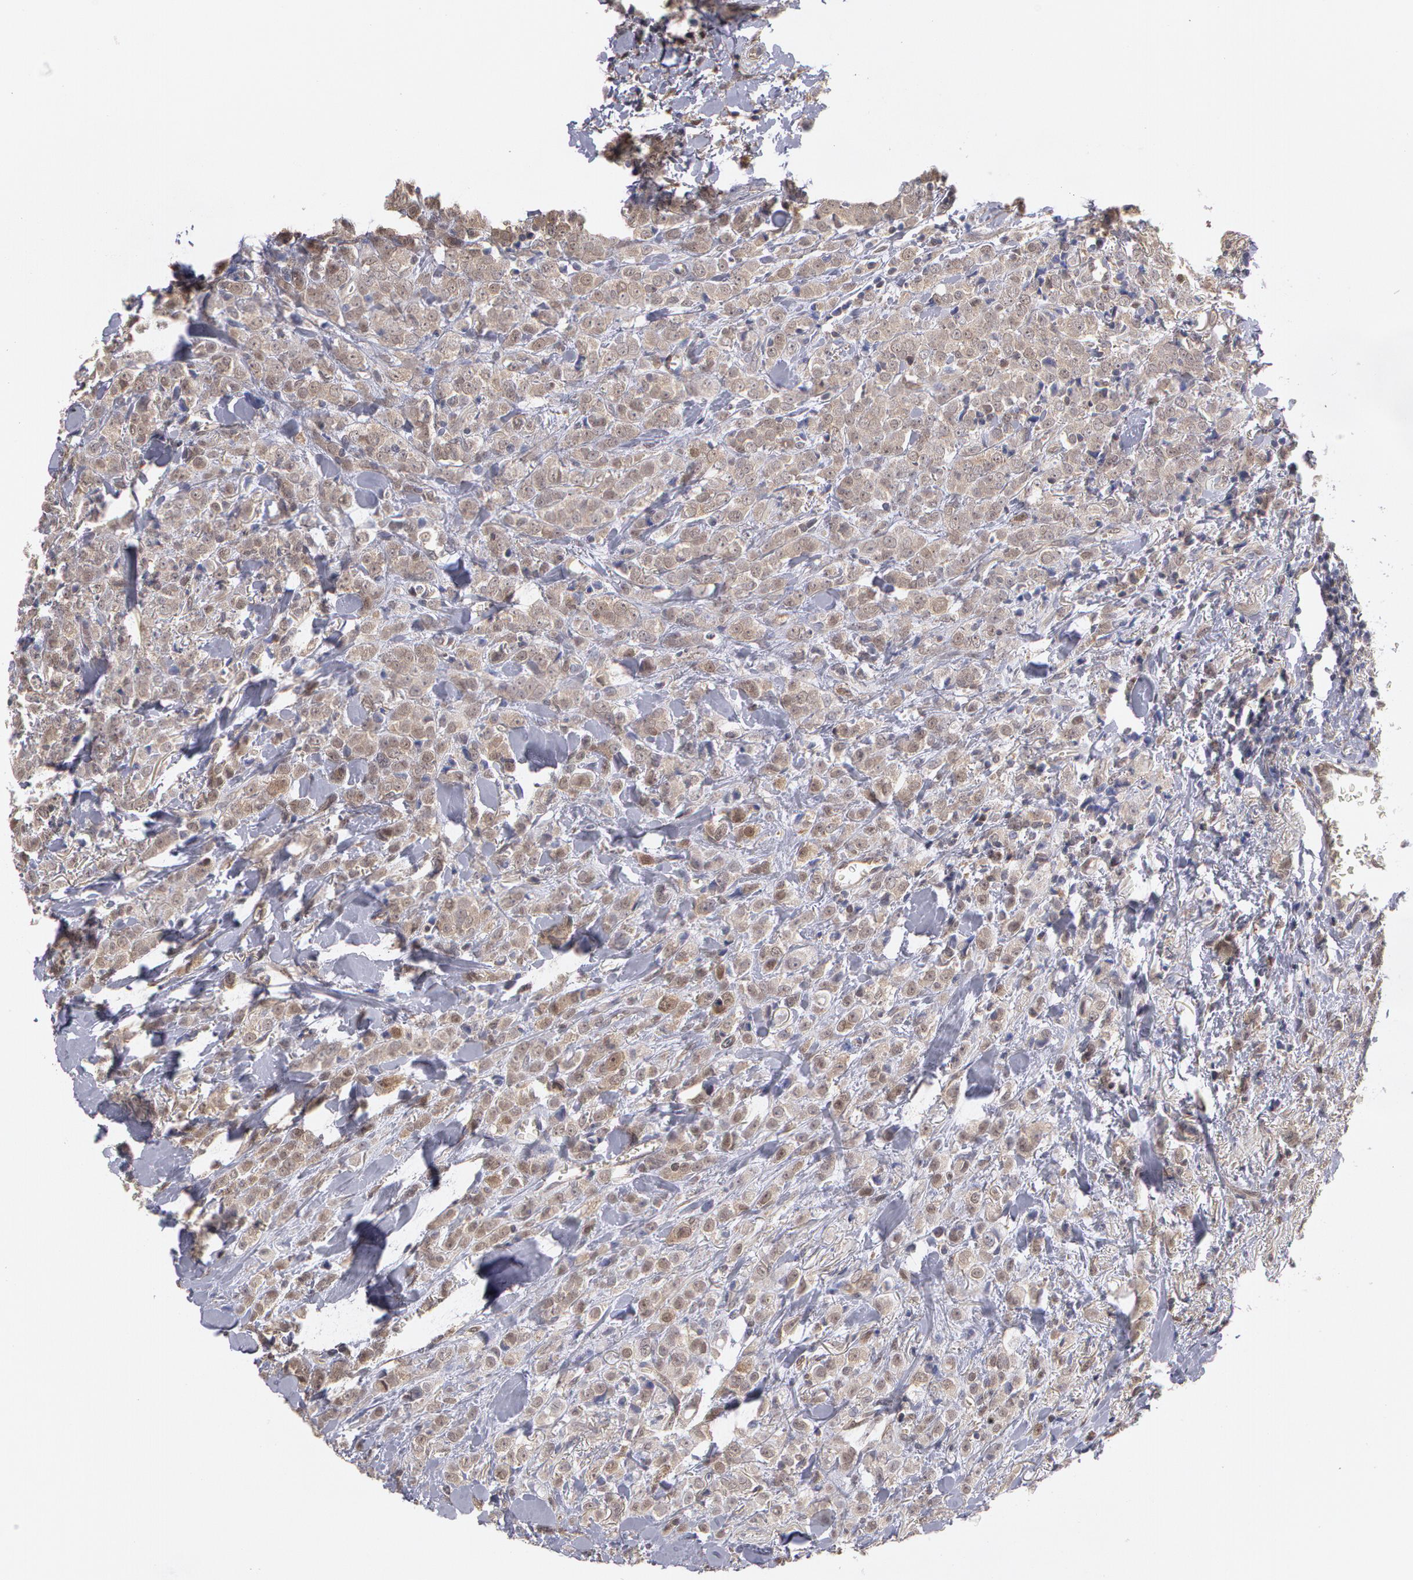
{"staining": {"intensity": "weak", "quantity": ">75%", "location": "cytoplasmic/membranous"}, "tissue": "breast cancer", "cell_type": "Tumor cells", "image_type": "cancer", "snomed": [{"axis": "morphology", "description": "Lobular carcinoma"}, {"axis": "topography", "description": "Breast"}], "caption": "High-power microscopy captured an immunohistochemistry (IHC) photomicrograph of breast lobular carcinoma, revealing weak cytoplasmic/membranous expression in about >75% of tumor cells.", "gene": "MPST", "patient": {"sex": "female", "age": 57}}